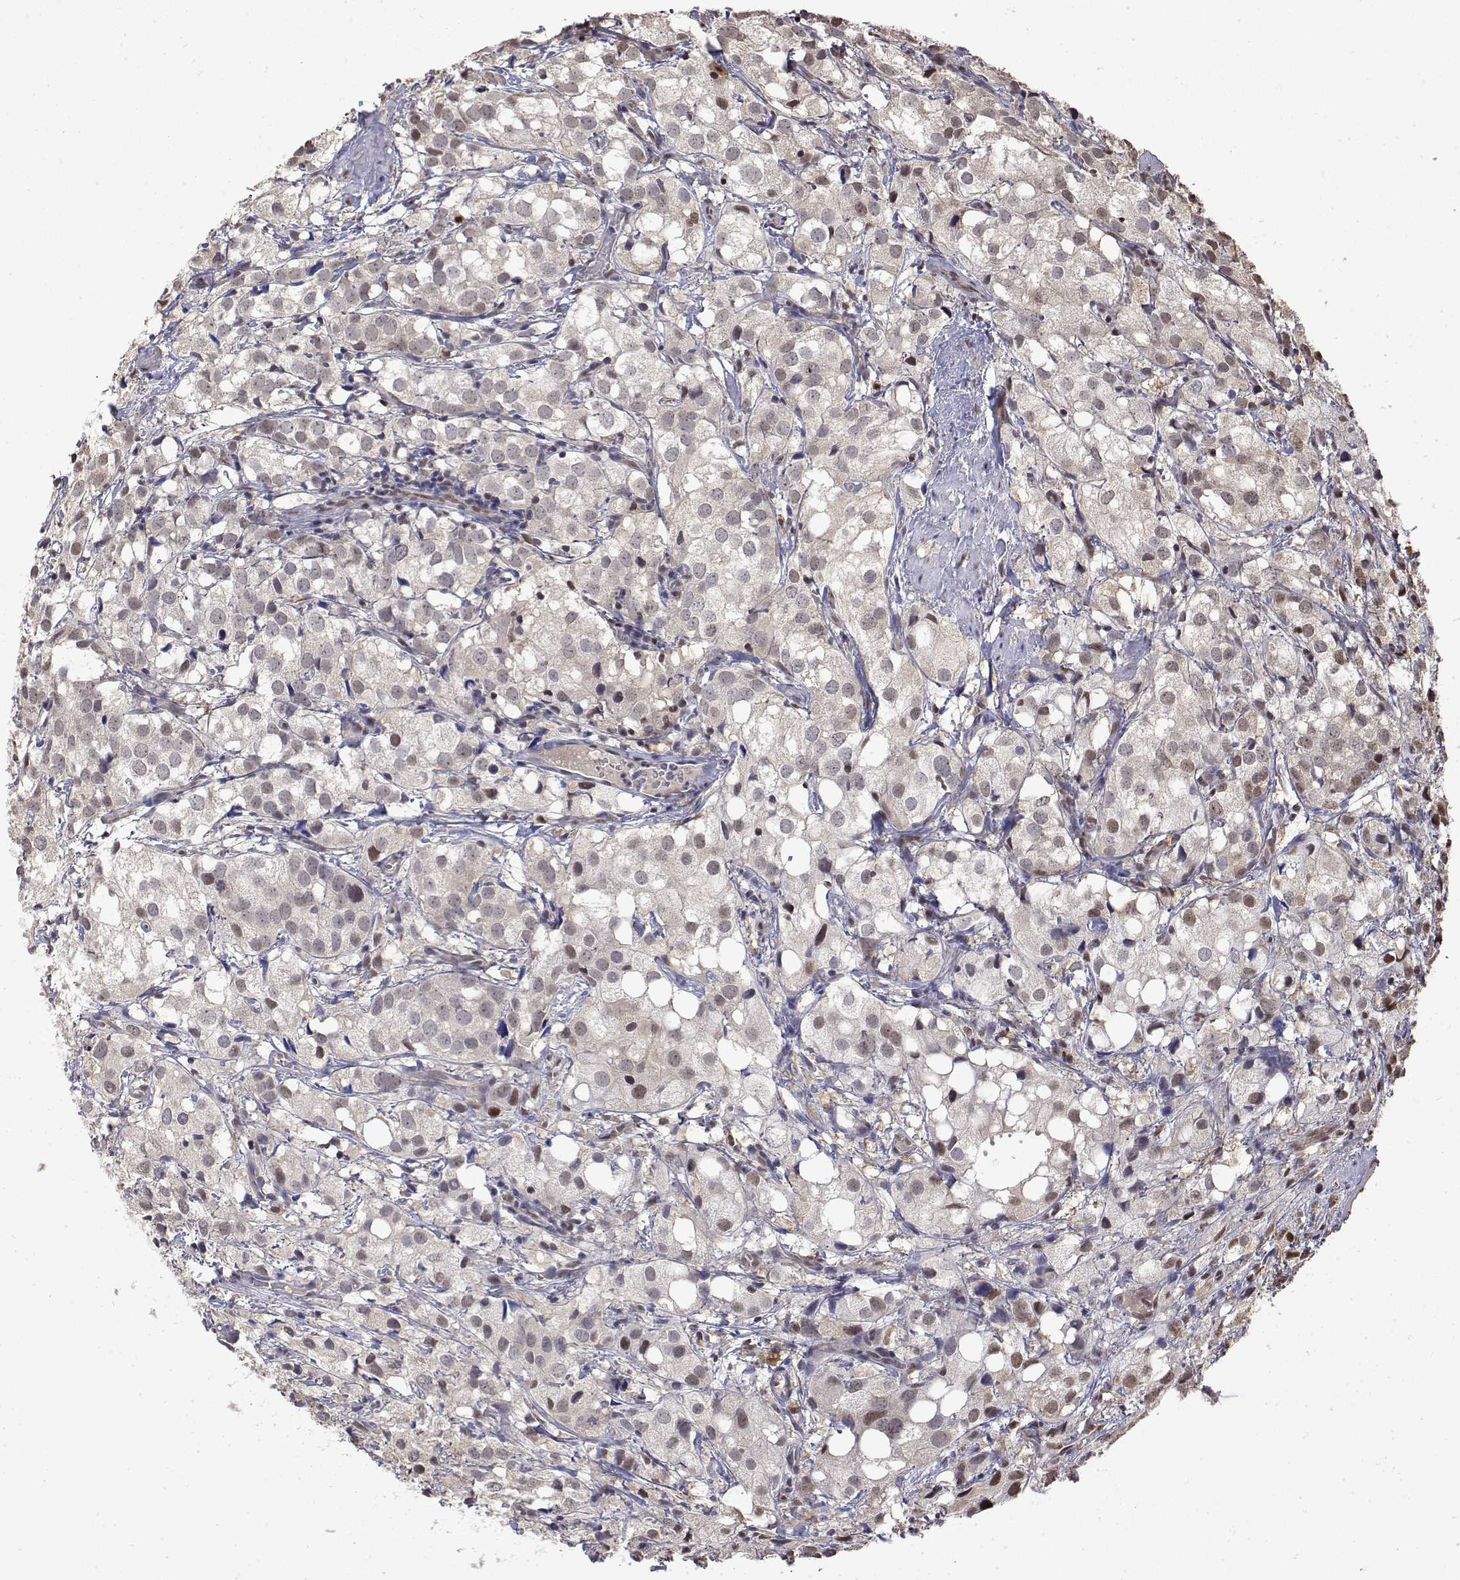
{"staining": {"intensity": "weak", "quantity": "<25%", "location": "nuclear"}, "tissue": "prostate cancer", "cell_type": "Tumor cells", "image_type": "cancer", "snomed": [{"axis": "morphology", "description": "Adenocarcinoma, High grade"}, {"axis": "topography", "description": "Prostate"}], "caption": "An immunohistochemistry image of adenocarcinoma (high-grade) (prostate) is shown. There is no staining in tumor cells of adenocarcinoma (high-grade) (prostate). (IHC, brightfield microscopy, high magnification).", "gene": "TPI1", "patient": {"sex": "male", "age": 86}}